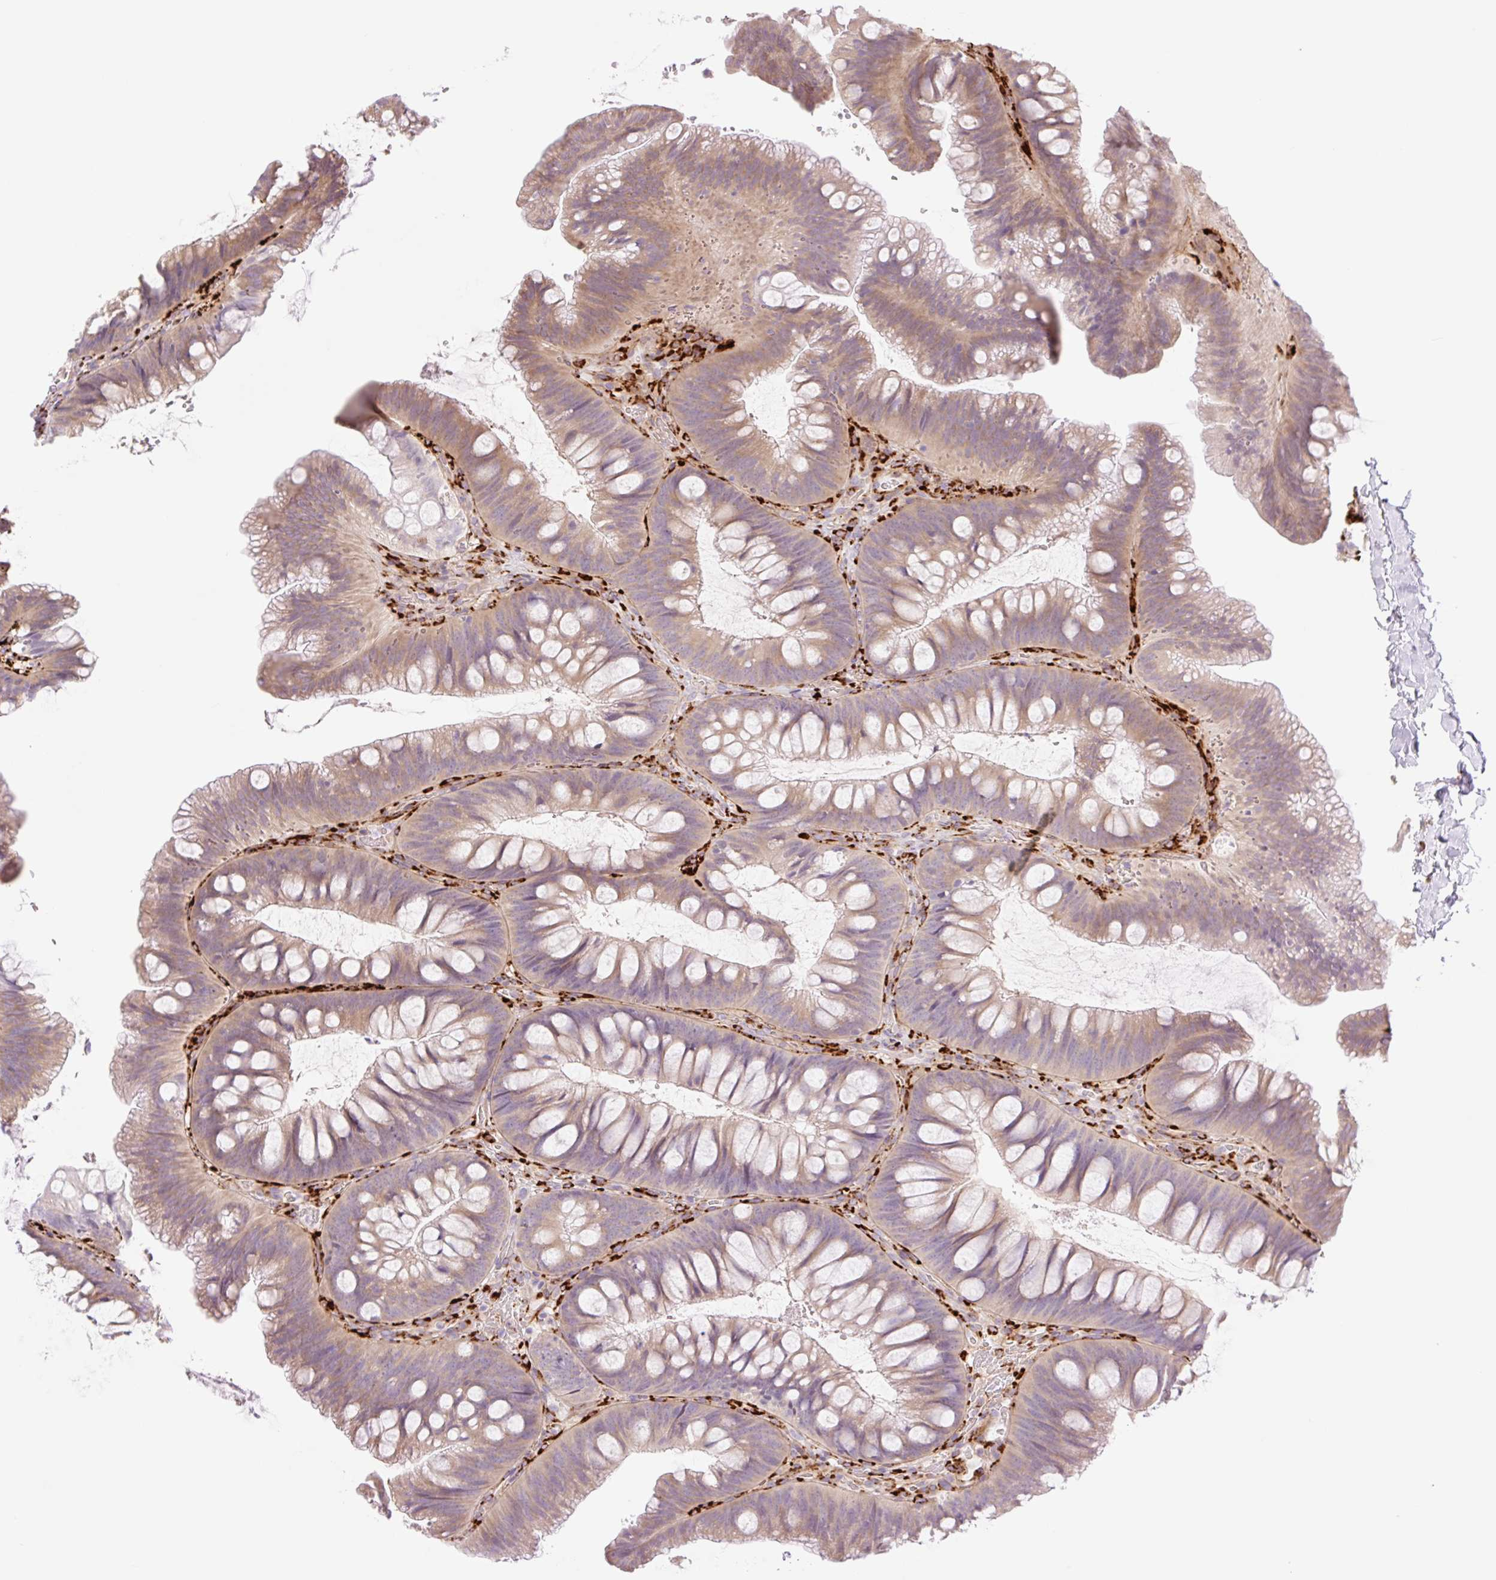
{"staining": {"intensity": "weak", "quantity": ">75%", "location": "cytoplasmic/membranous"}, "tissue": "colon", "cell_type": "Endothelial cells", "image_type": "normal", "snomed": [{"axis": "morphology", "description": "Normal tissue, NOS"}, {"axis": "morphology", "description": "Adenoma, NOS"}, {"axis": "topography", "description": "Soft tissue"}, {"axis": "topography", "description": "Colon"}], "caption": "Endothelial cells display low levels of weak cytoplasmic/membranous expression in about >75% of cells in unremarkable colon.", "gene": "COL5A1", "patient": {"sex": "male", "age": 47}}